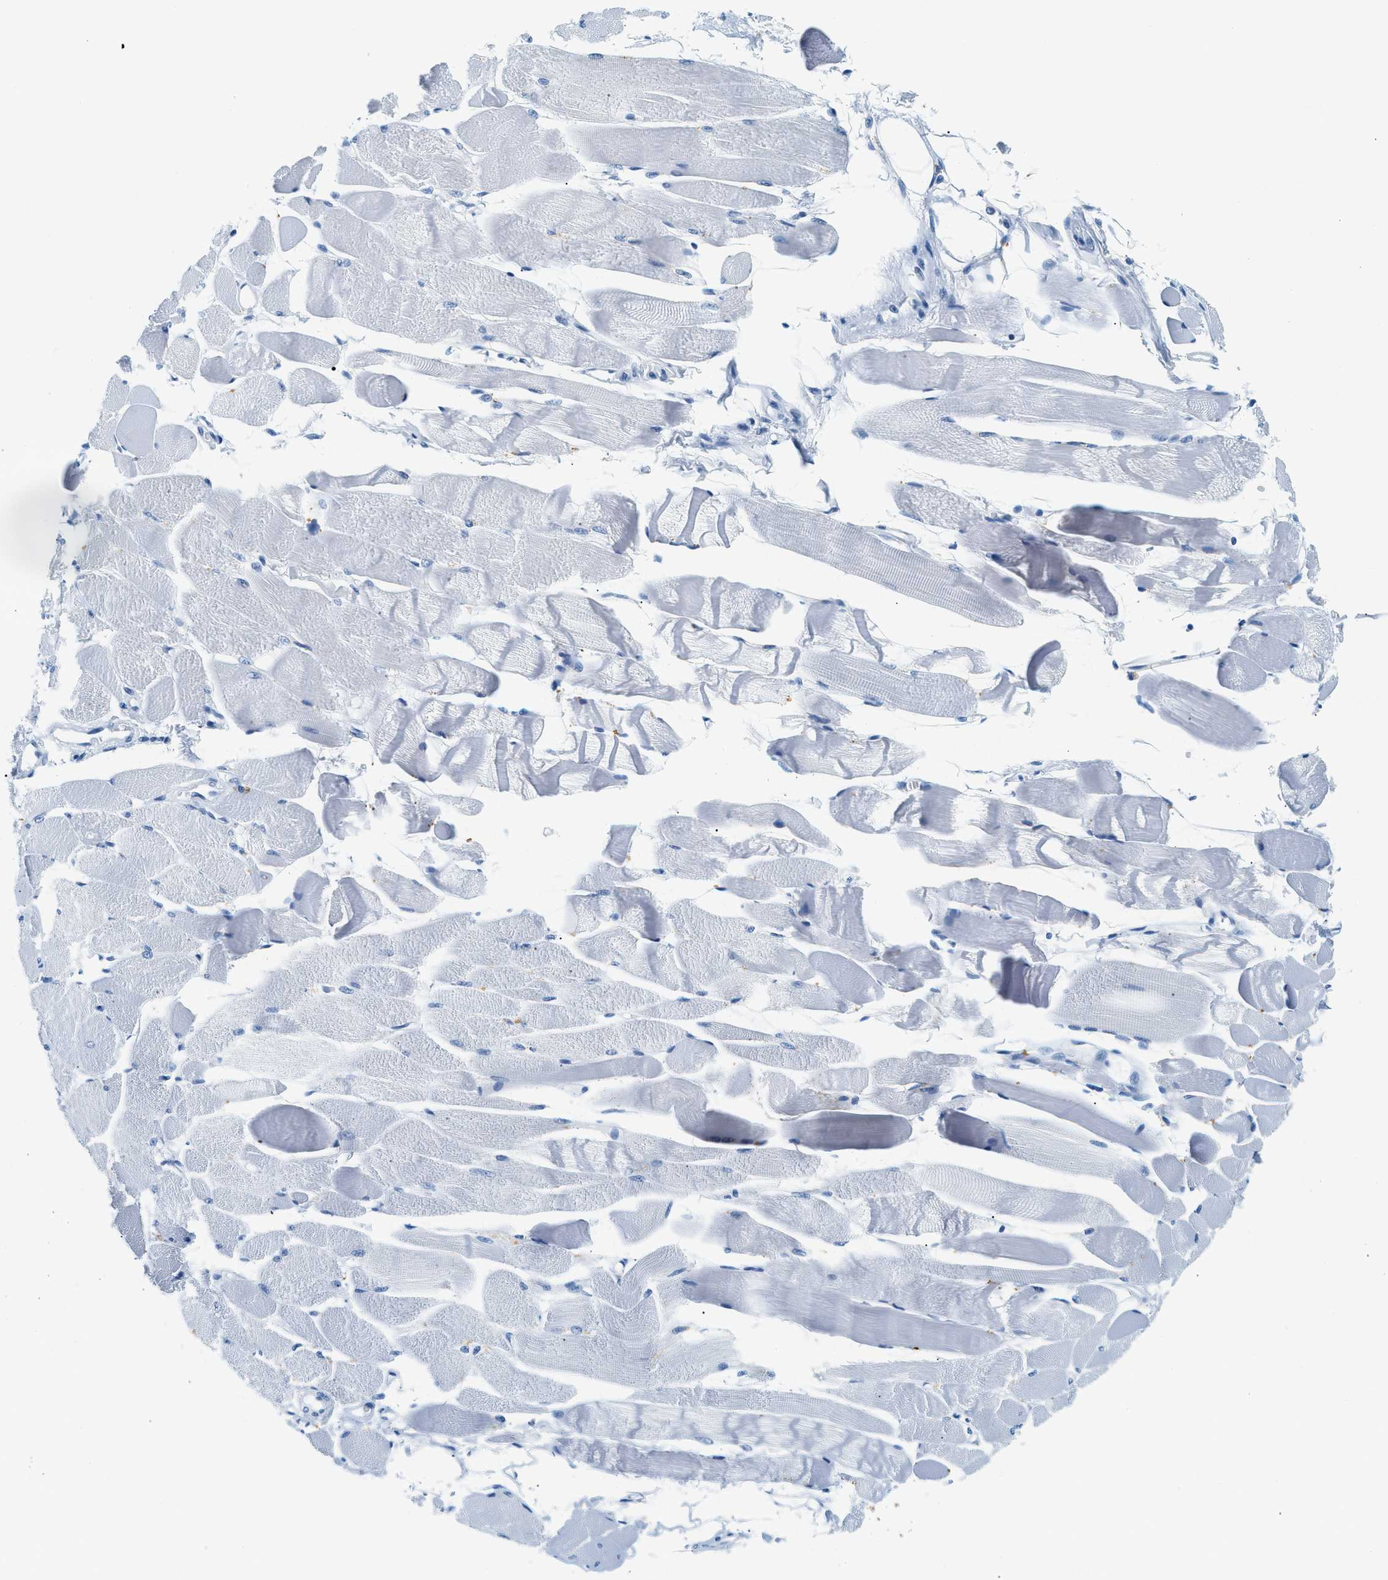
{"staining": {"intensity": "negative", "quantity": "none", "location": "none"}, "tissue": "skeletal muscle", "cell_type": "Myocytes", "image_type": "normal", "snomed": [{"axis": "morphology", "description": "Normal tissue, NOS"}, {"axis": "topography", "description": "Skeletal muscle"}, {"axis": "topography", "description": "Peripheral nerve tissue"}], "caption": "This is a image of immunohistochemistry (IHC) staining of normal skeletal muscle, which shows no staining in myocytes.", "gene": "STXBP2", "patient": {"sex": "female", "age": 84}}